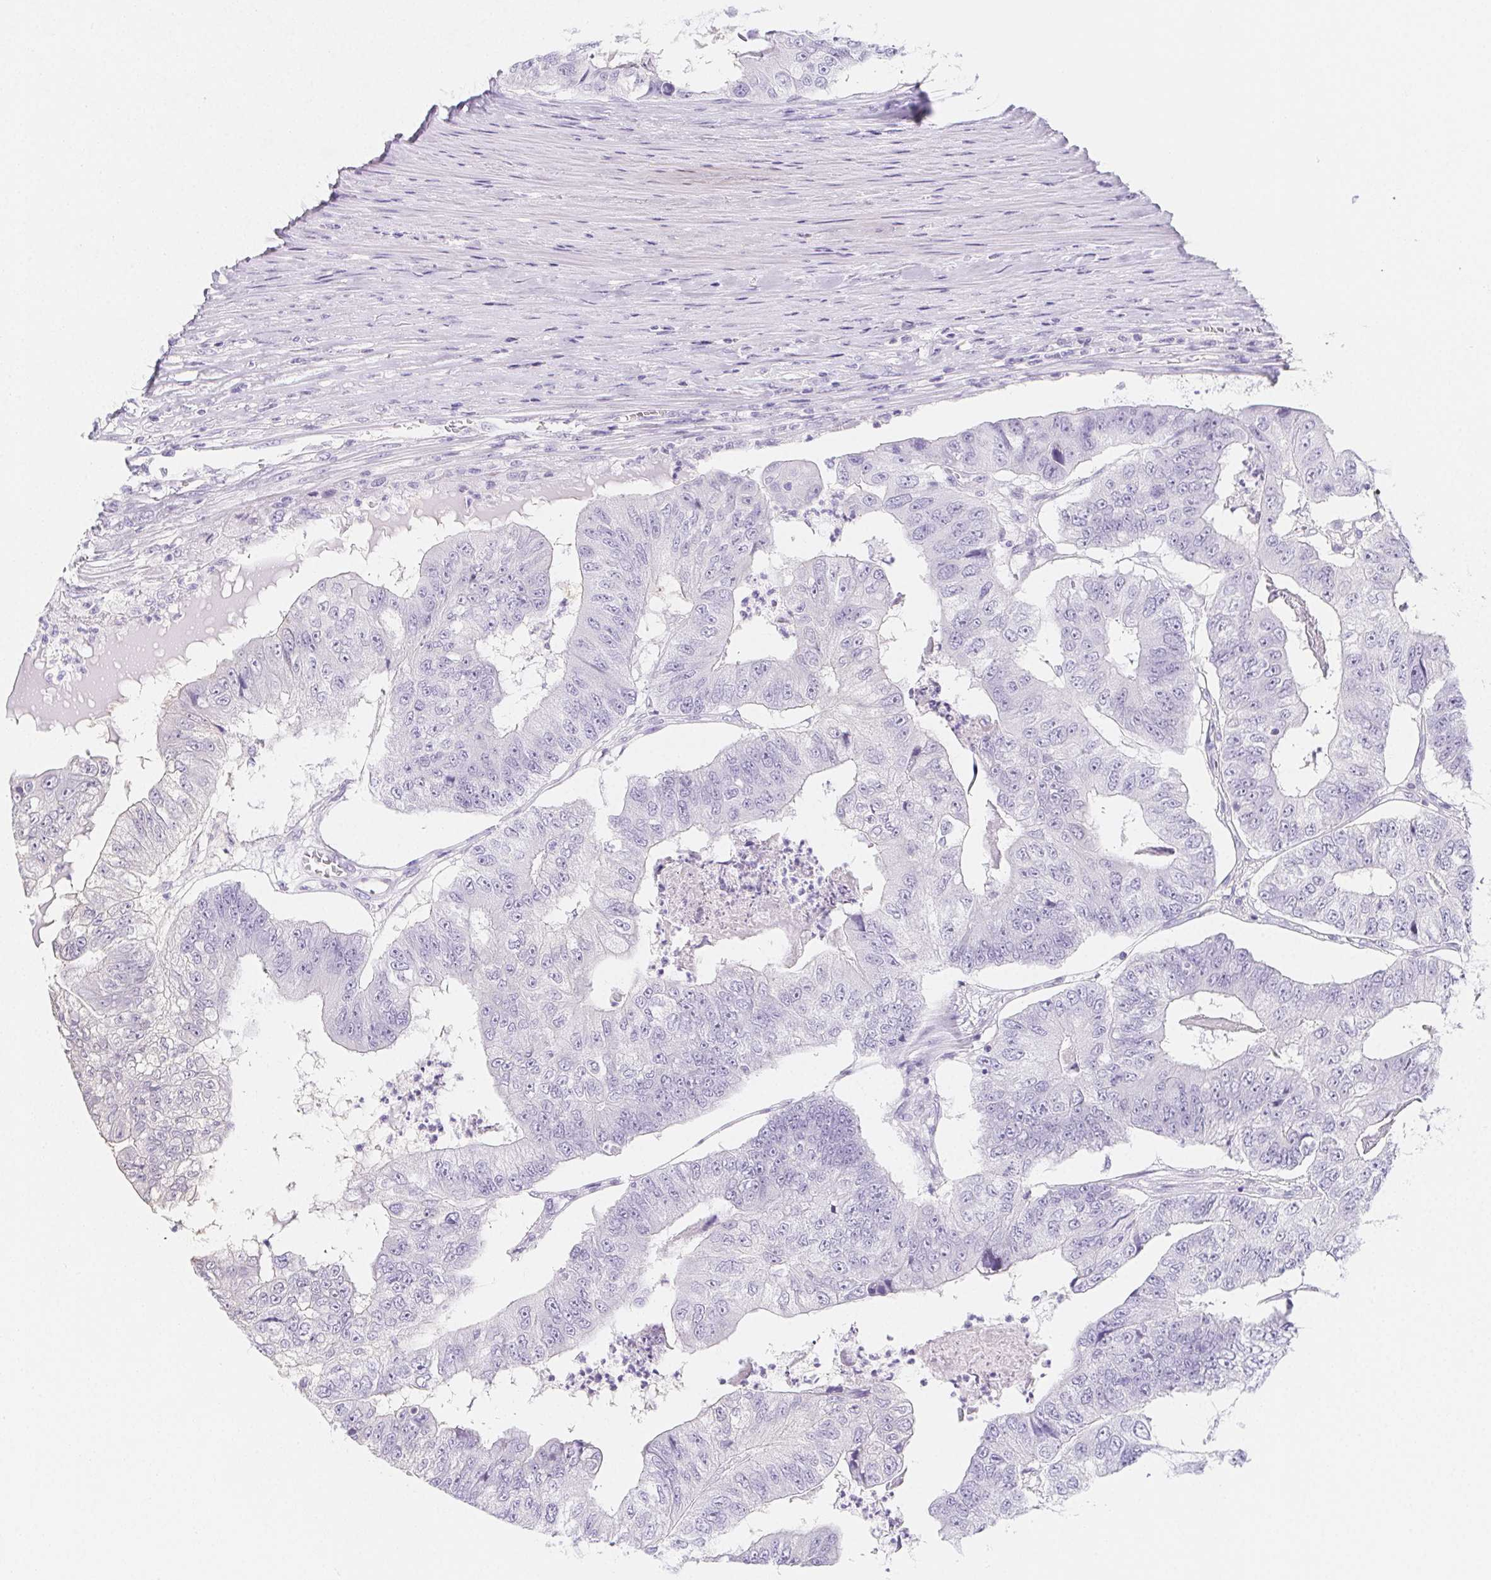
{"staining": {"intensity": "negative", "quantity": "none", "location": "none"}, "tissue": "colorectal cancer", "cell_type": "Tumor cells", "image_type": "cancer", "snomed": [{"axis": "morphology", "description": "Adenocarcinoma, NOS"}, {"axis": "topography", "description": "Colon"}], "caption": "The micrograph shows no staining of tumor cells in colorectal cancer (adenocarcinoma). (Stains: DAB (3,3'-diaminobenzidine) immunohistochemistry with hematoxylin counter stain, Microscopy: brightfield microscopy at high magnification).", "gene": "ZBBX", "patient": {"sex": "female", "age": 67}}